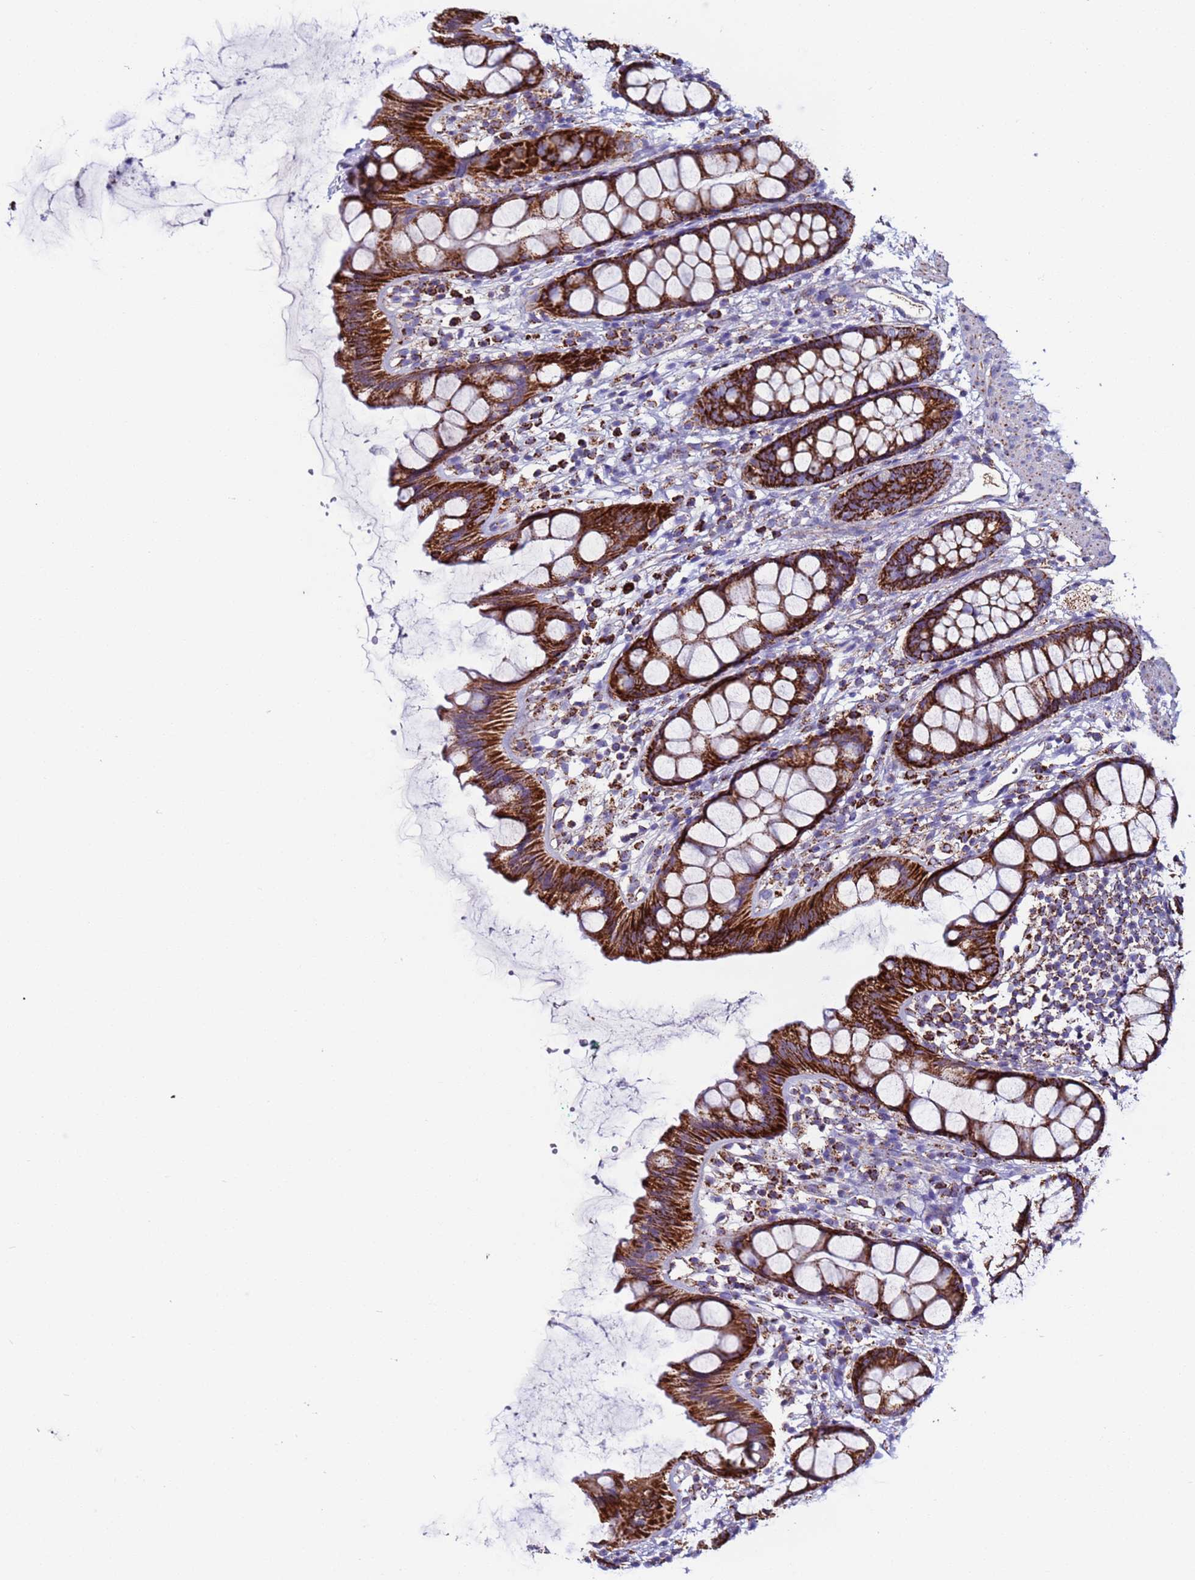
{"staining": {"intensity": "strong", "quantity": ">75%", "location": "cytoplasmic/membranous"}, "tissue": "rectum", "cell_type": "Glandular cells", "image_type": "normal", "snomed": [{"axis": "morphology", "description": "Normal tissue, NOS"}, {"axis": "topography", "description": "Rectum"}], "caption": "The immunohistochemical stain highlights strong cytoplasmic/membranous staining in glandular cells of normal rectum.", "gene": "ZBTB39", "patient": {"sex": "female", "age": 65}}